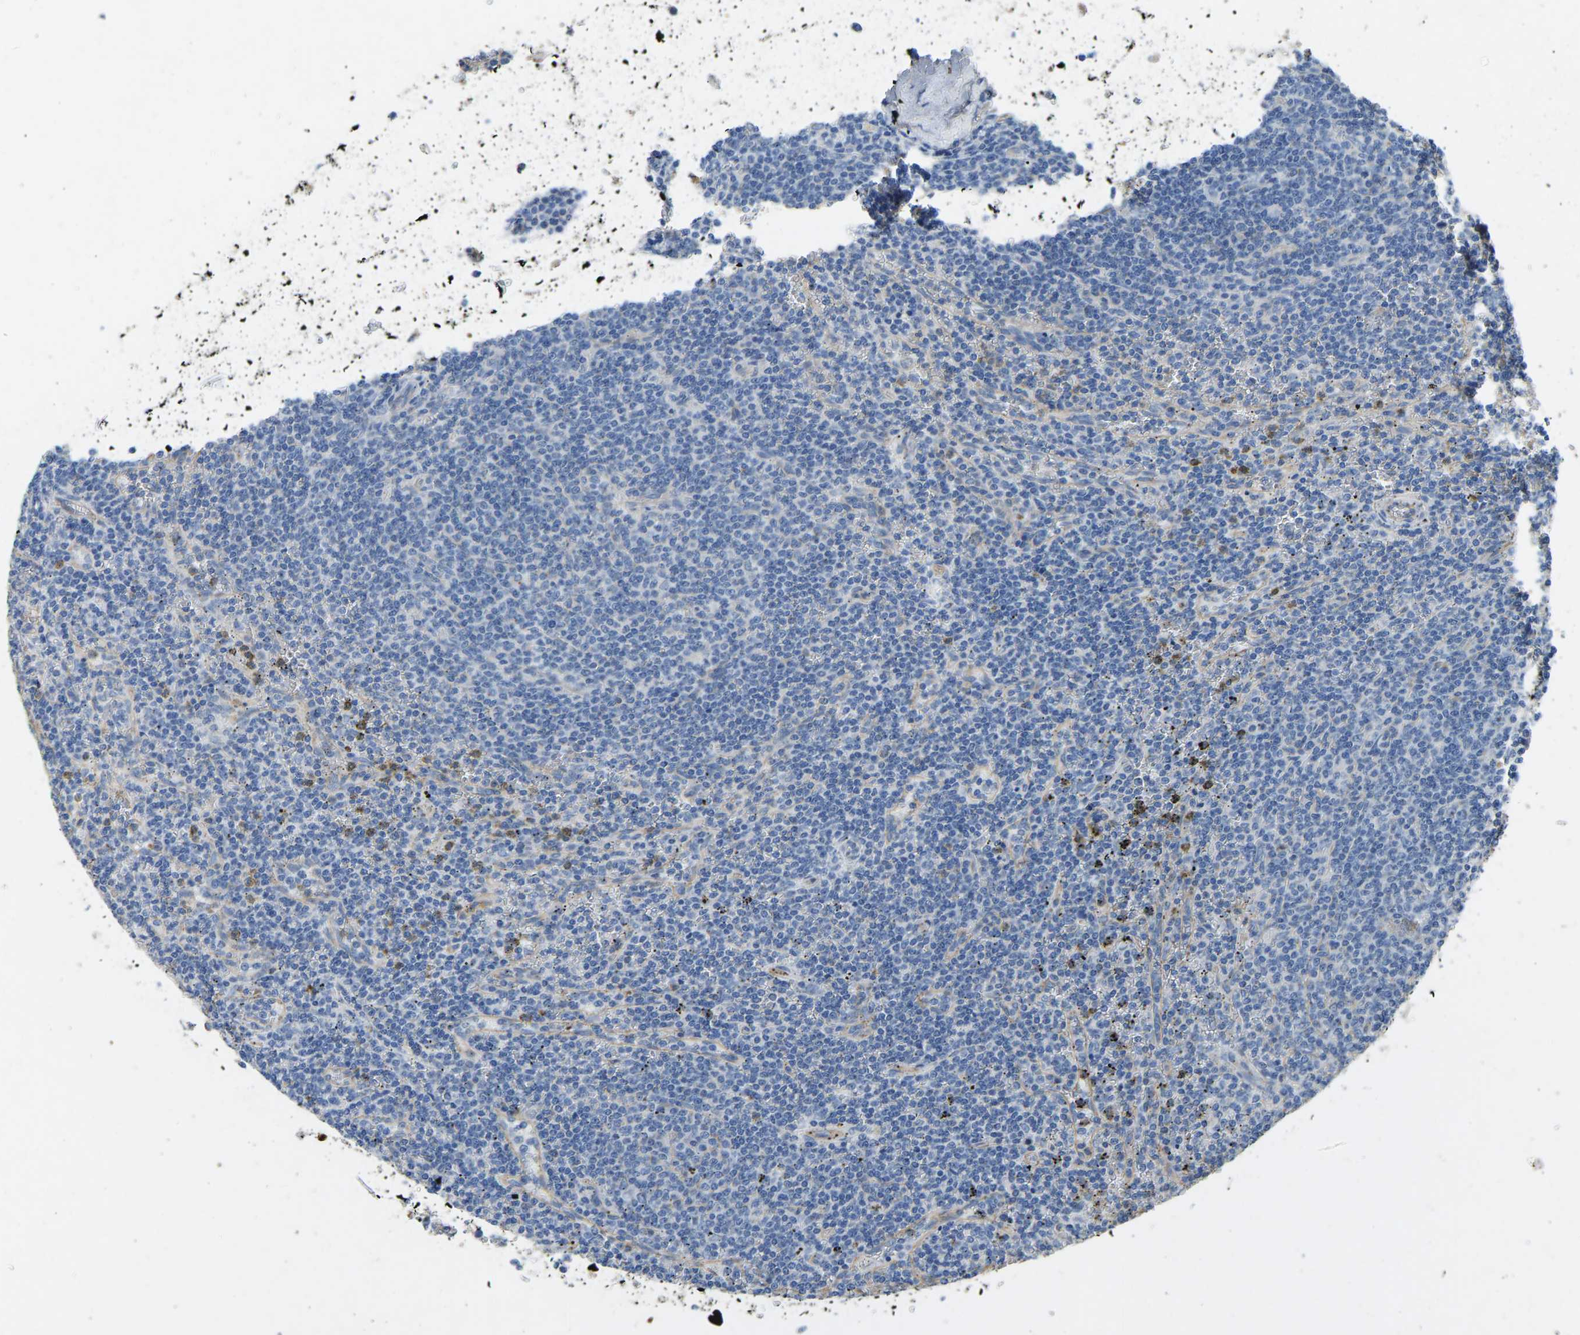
{"staining": {"intensity": "negative", "quantity": "none", "location": "none"}, "tissue": "lymphoma", "cell_type": "Tumor cells", "image_type": "cancer", "snomed": [{"axis": "morphology", "description": "Malignant lymphoma, non-Hodgkin's type, Low grade"}, {"axis": "topography", "description": "Spleen"}], "caption": "Lymphoma was stained to show a protein in brown. There is no significant staining in tumor cells.", "gene": "TECTA", "patient": {"sex": "female", "age": 19}}